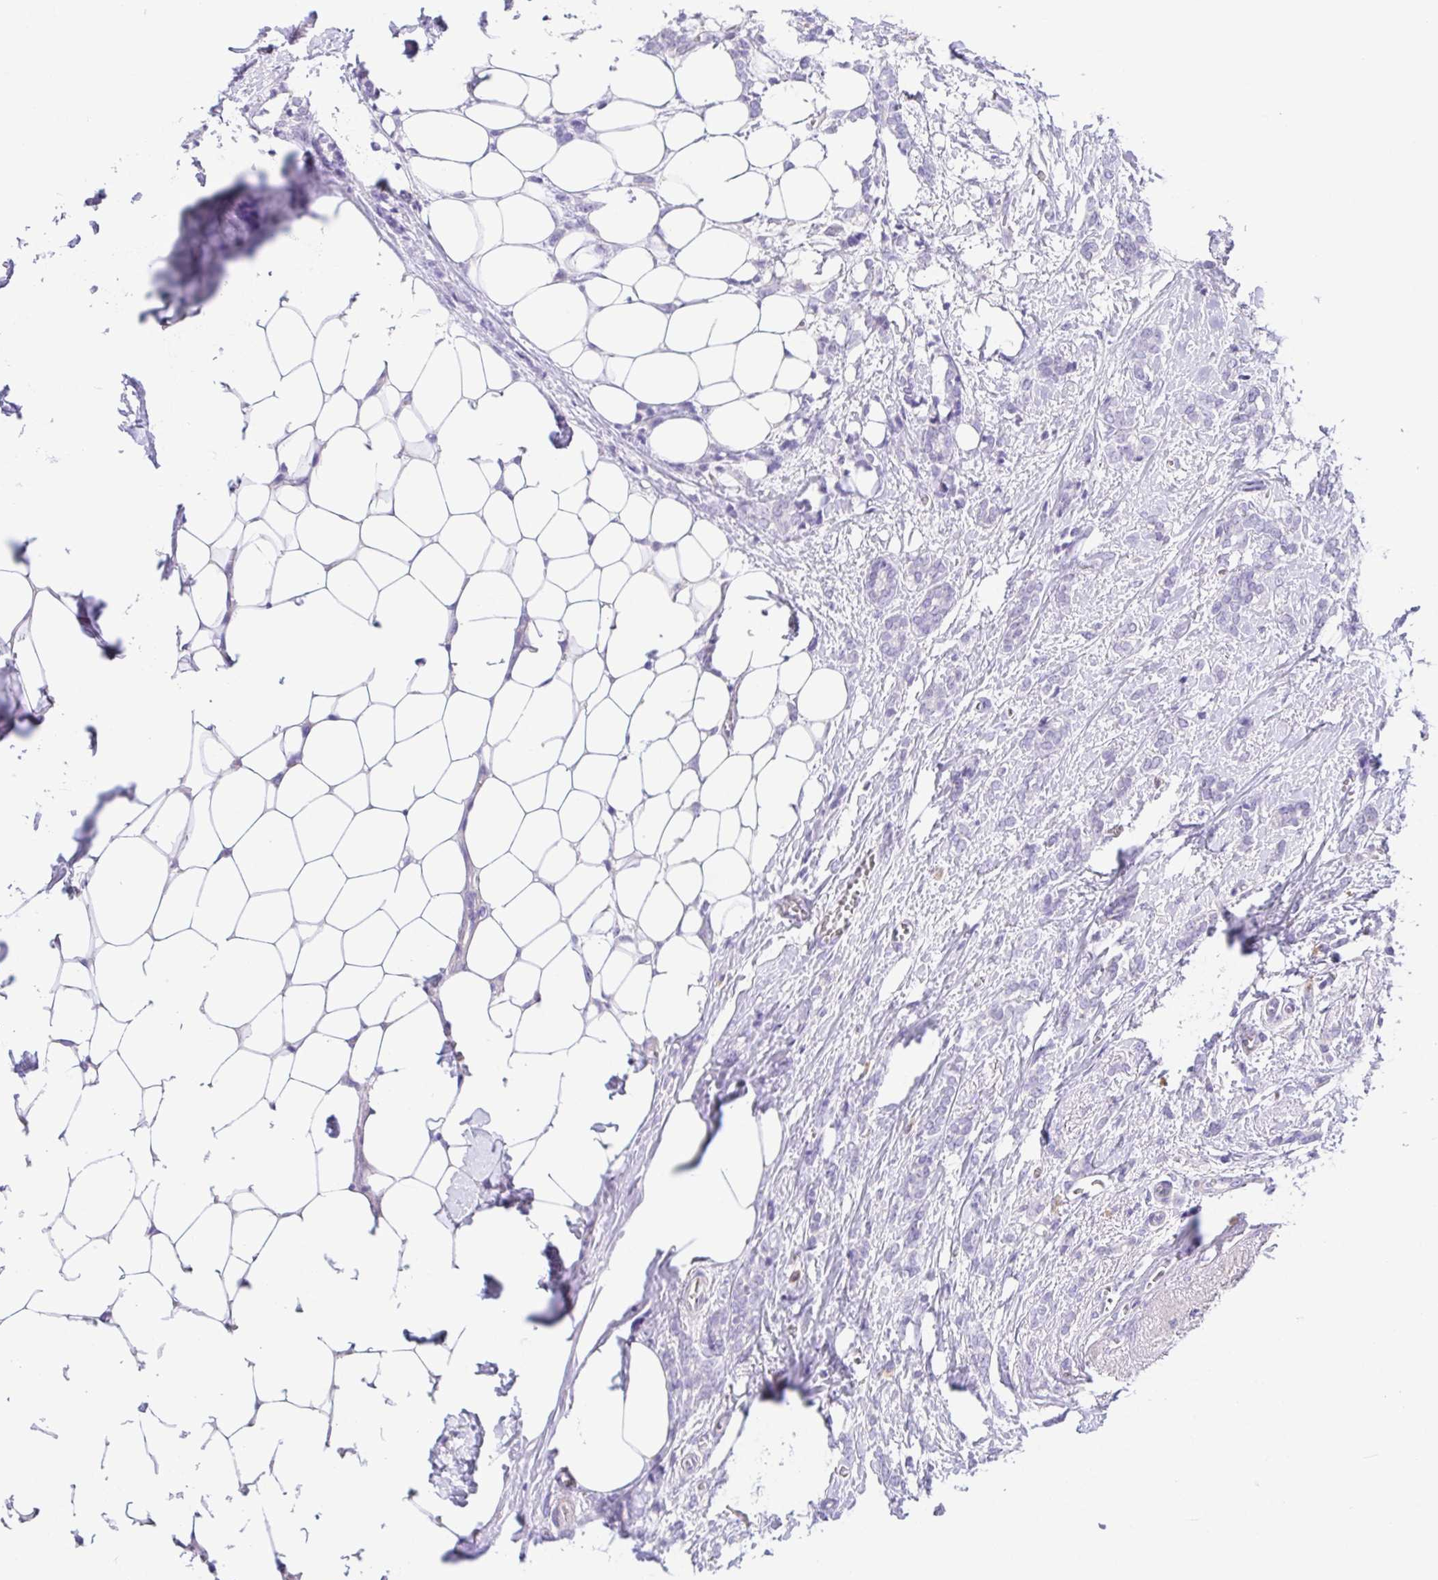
{"staining": {"intensity": "negative", "quantity": "none", "location": "none"}, "tissue": "breast cancer", "cell_type": "Tumor cells", "image_type": "cancer", "snomed": [{"axis": "morphology", "description": "Normal tissue, NOS"}, {"axis": "morphology", "description": "Duct carcinoma"}, {"axis": "topography", "description": "Breast"}], "caption": "An immunohistochemistry histopathology image of breast infiltrating ductal carcinoma is shown. There is no staining in tumor cells of breast infiltrating ductal carcinoma.", "gene": "KRTDAP", "patient": {"sex": "female", "age": 77}}